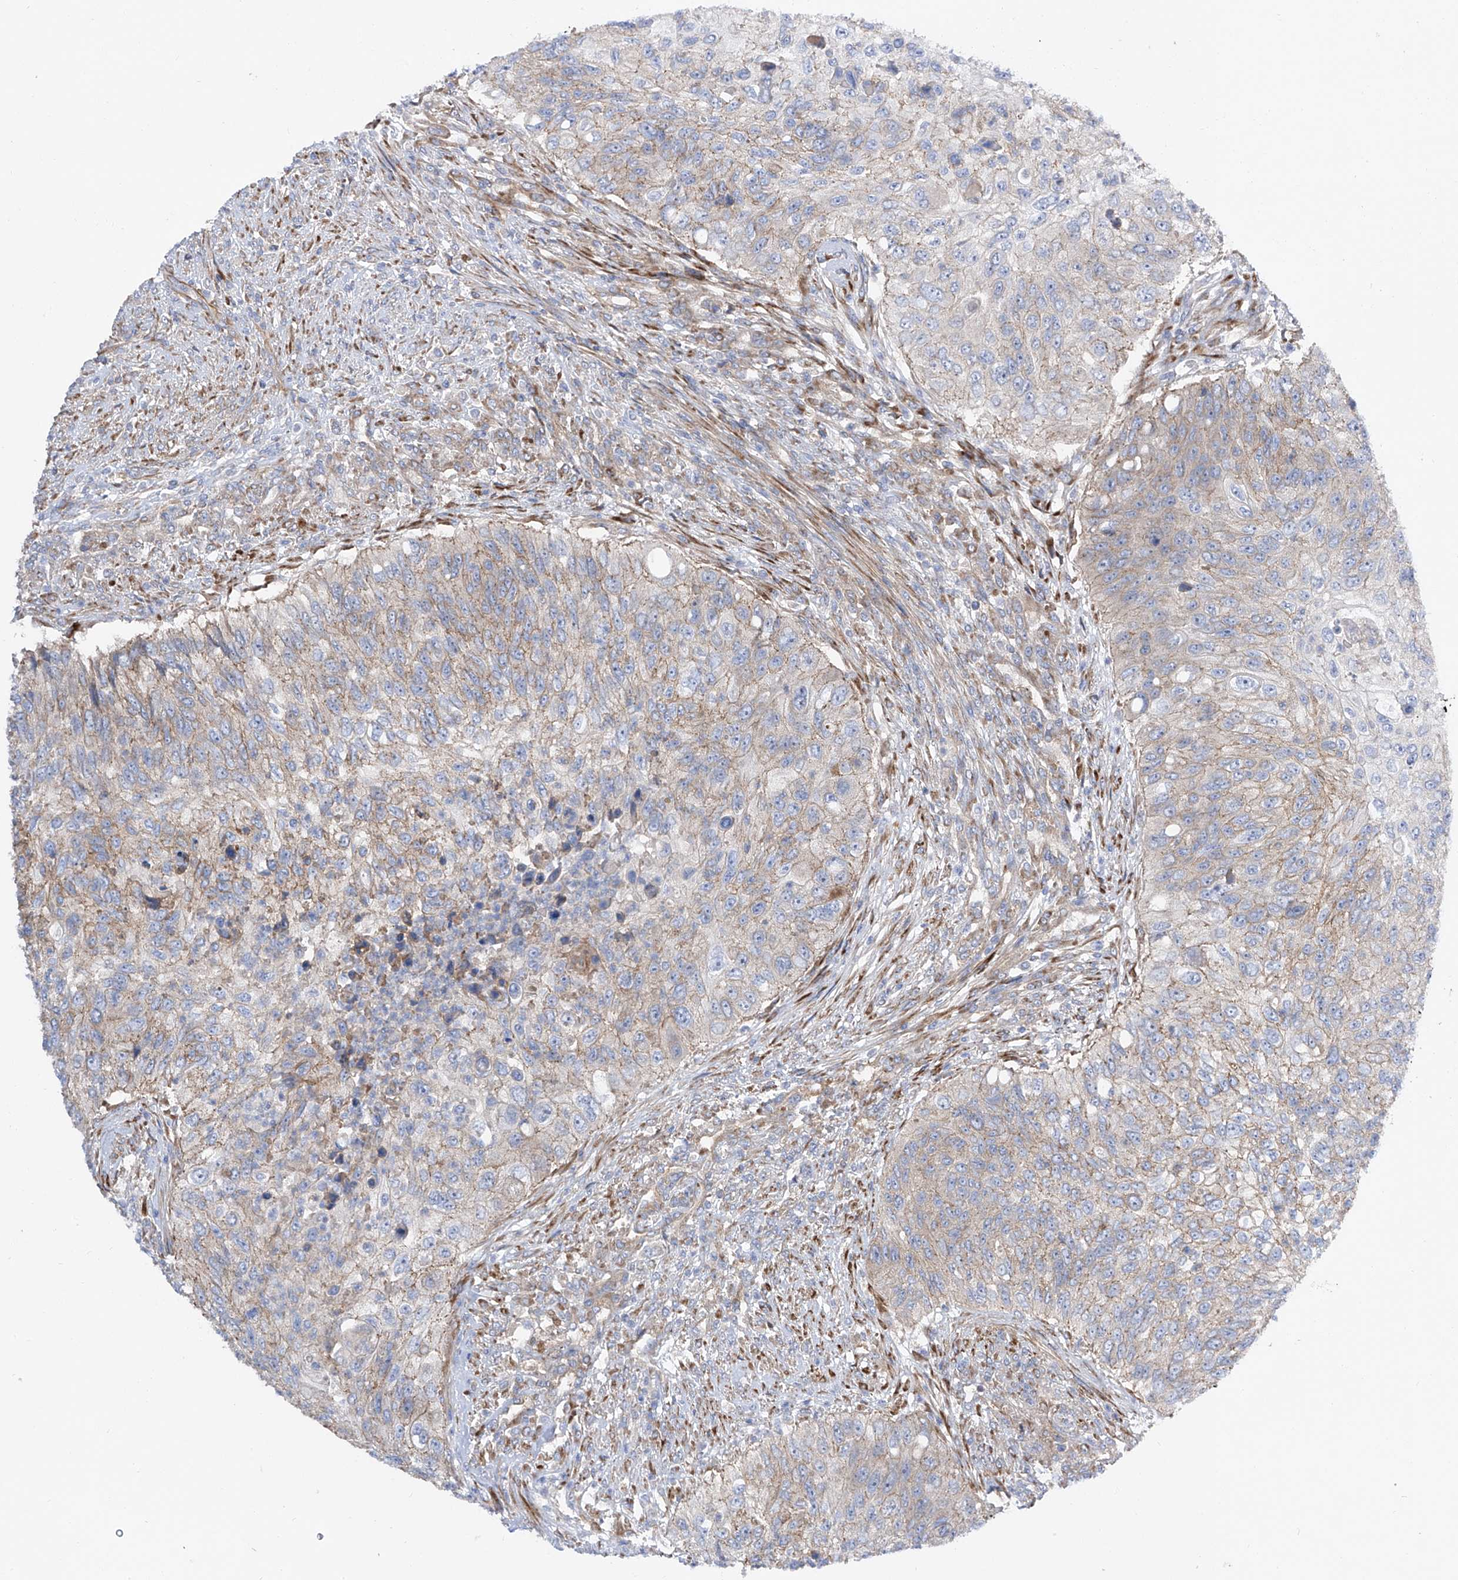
{"staining": {"intensity": "weak", "quantity": "25%-75%", "location": "cytoplasmic/membranous"}, "tissue": "urothelial cancer", "cell_type": "Tumor cells", "image_type": "cancer", "snomed": [{"axis": "morphology", "description": "Urothelial carcinoma, High grade"}, {"axis": "topography", "description": "Urinary bladder"}], "caption": "A low amount of weak cytoplasmic/membranous staining is identified in approximately 25%-75% of tumor cells in urothelial cancer tissue.", "gene": "LCA5", "patient": {"sex": "female", "age": 60}}